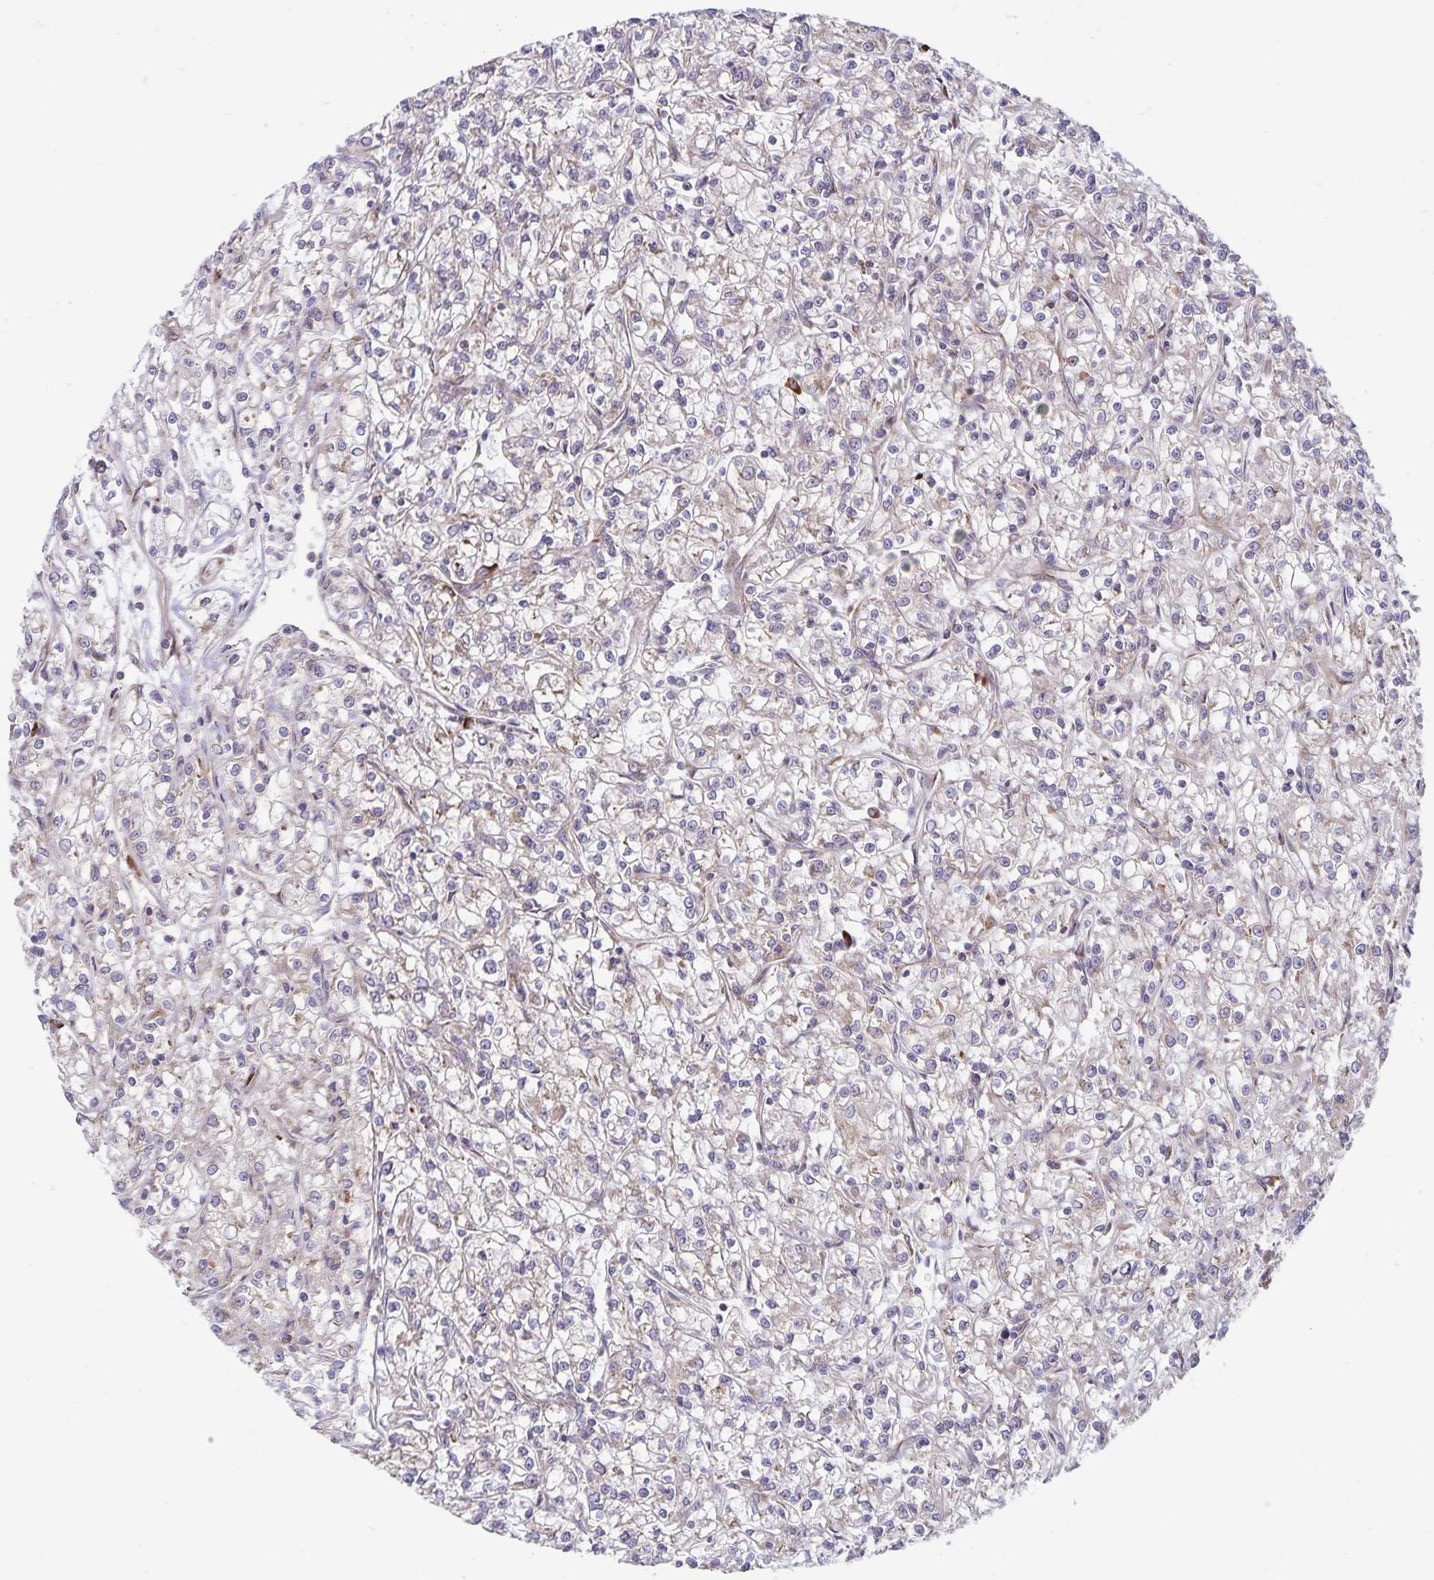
{"staining": {"intensity": "negative", "quantity": "none", "location": "none"}, "tissue": "renal cancer", "cell_type": "Tumor cells", "image_type": "cancer", "snomed": [{"axis": "morphology", "description": "Adenocarcinoma, NOS"}, {"axis": "topography", "description": "Kidney"}], "caption": "Human renal cancer (adenocarcinoma) stained for a protein using immunohistochemistry exhibits no staining in tumor cells.", "gene": "SEC62", "patient": {"sex": "female", "age": 59}}